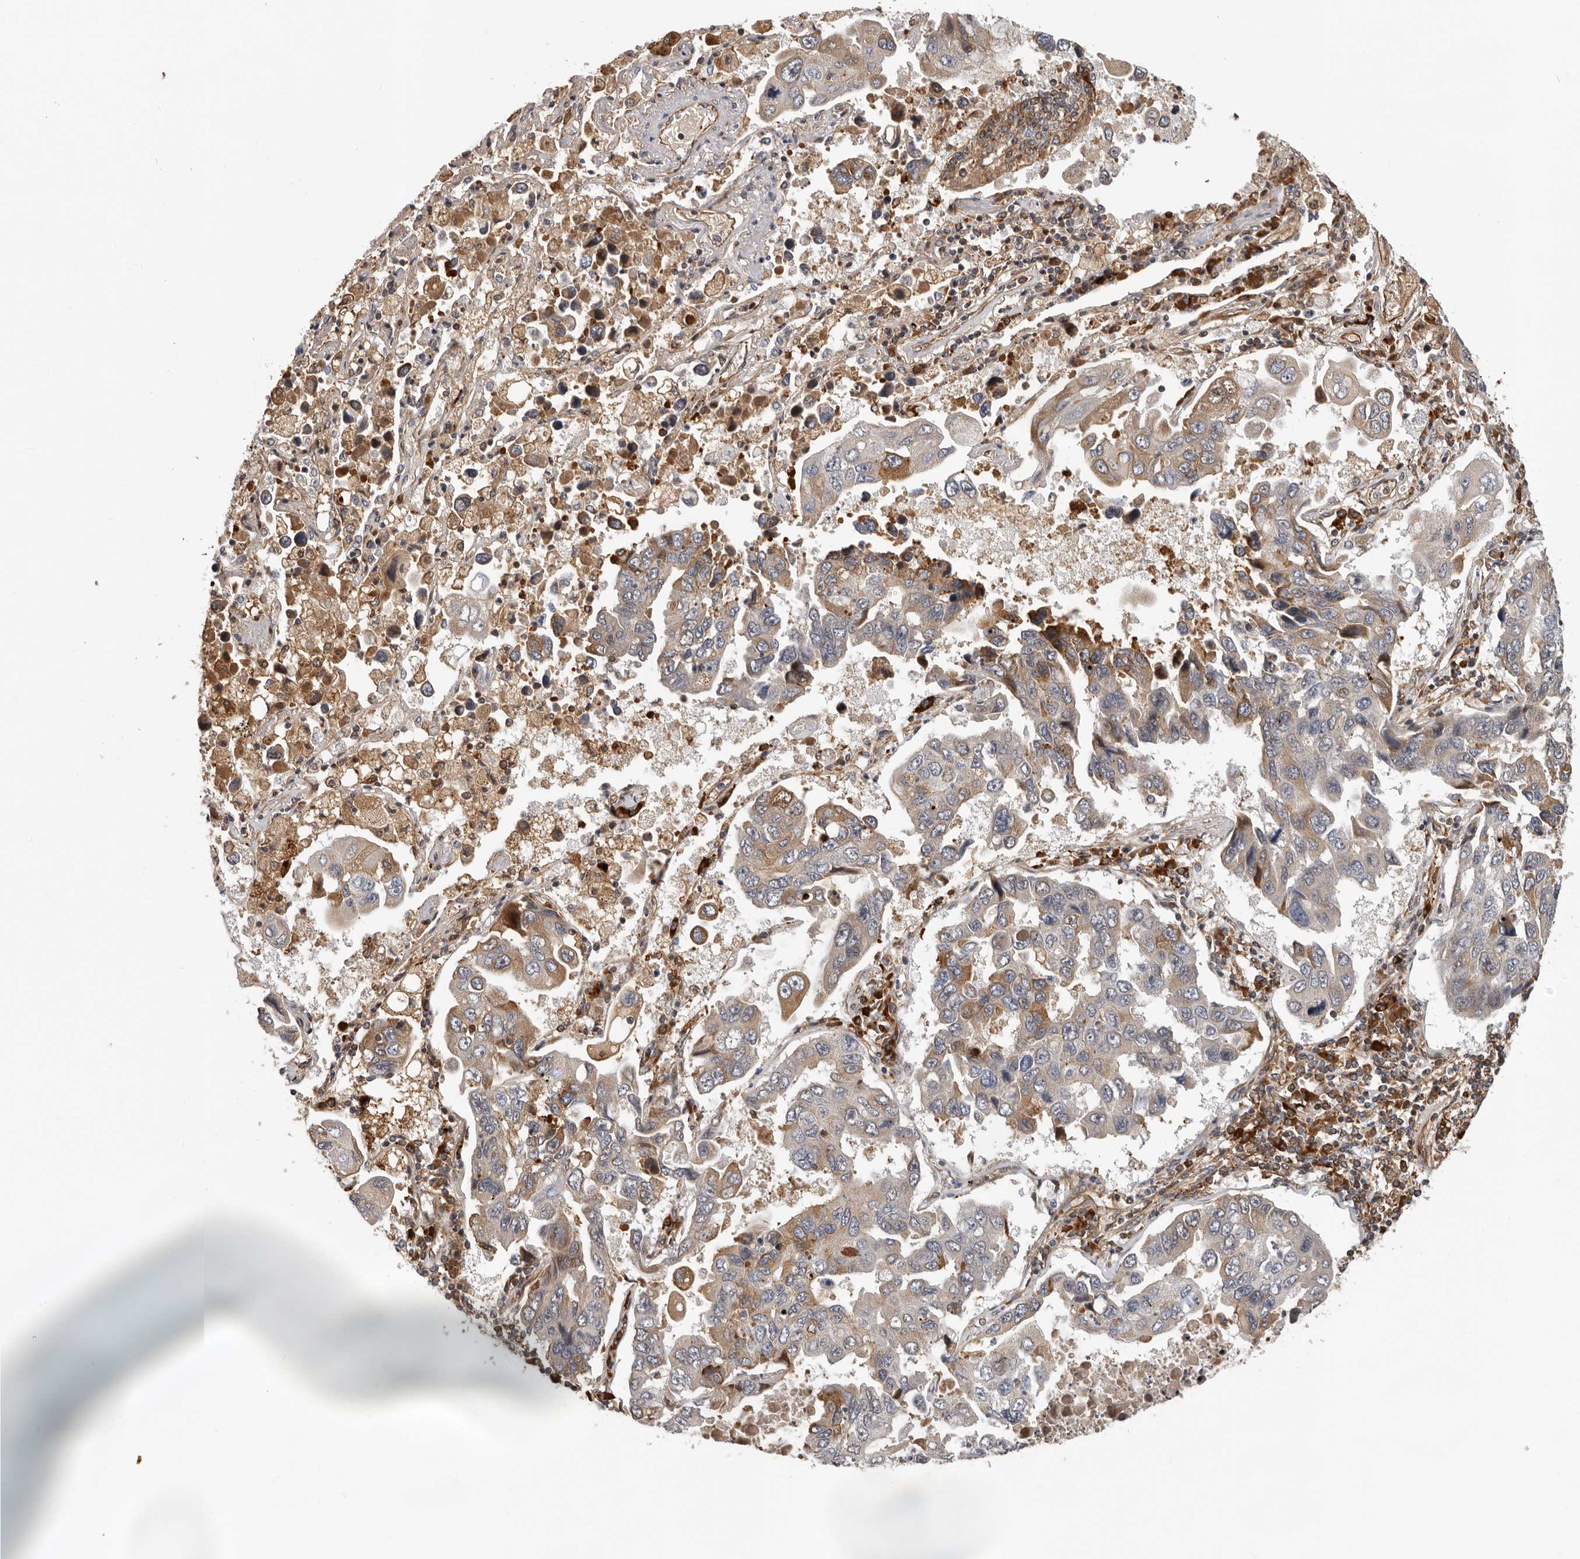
{"staining": {"intensity": "moderate", "quantity": "25%-75%", "location": "cytoplasmic/membranous"}, "tissue": "lung cancer", "cell_type": "Tumor cells", "image_type": "cancer", "snomed": [{"axis": "morphology", "description": "Adenocarcinoma, NOS"}, {"axis": "topography", "description": "Lung"}], "caption": "About 25%-75% of tumor cells in human lung cancer reveal moderate cytoplasmic/membranous protein staining as visualized by brown immunohistochemical staining.", "gene": "RNF157", "patient": {"sex": "male", "age": 64}}